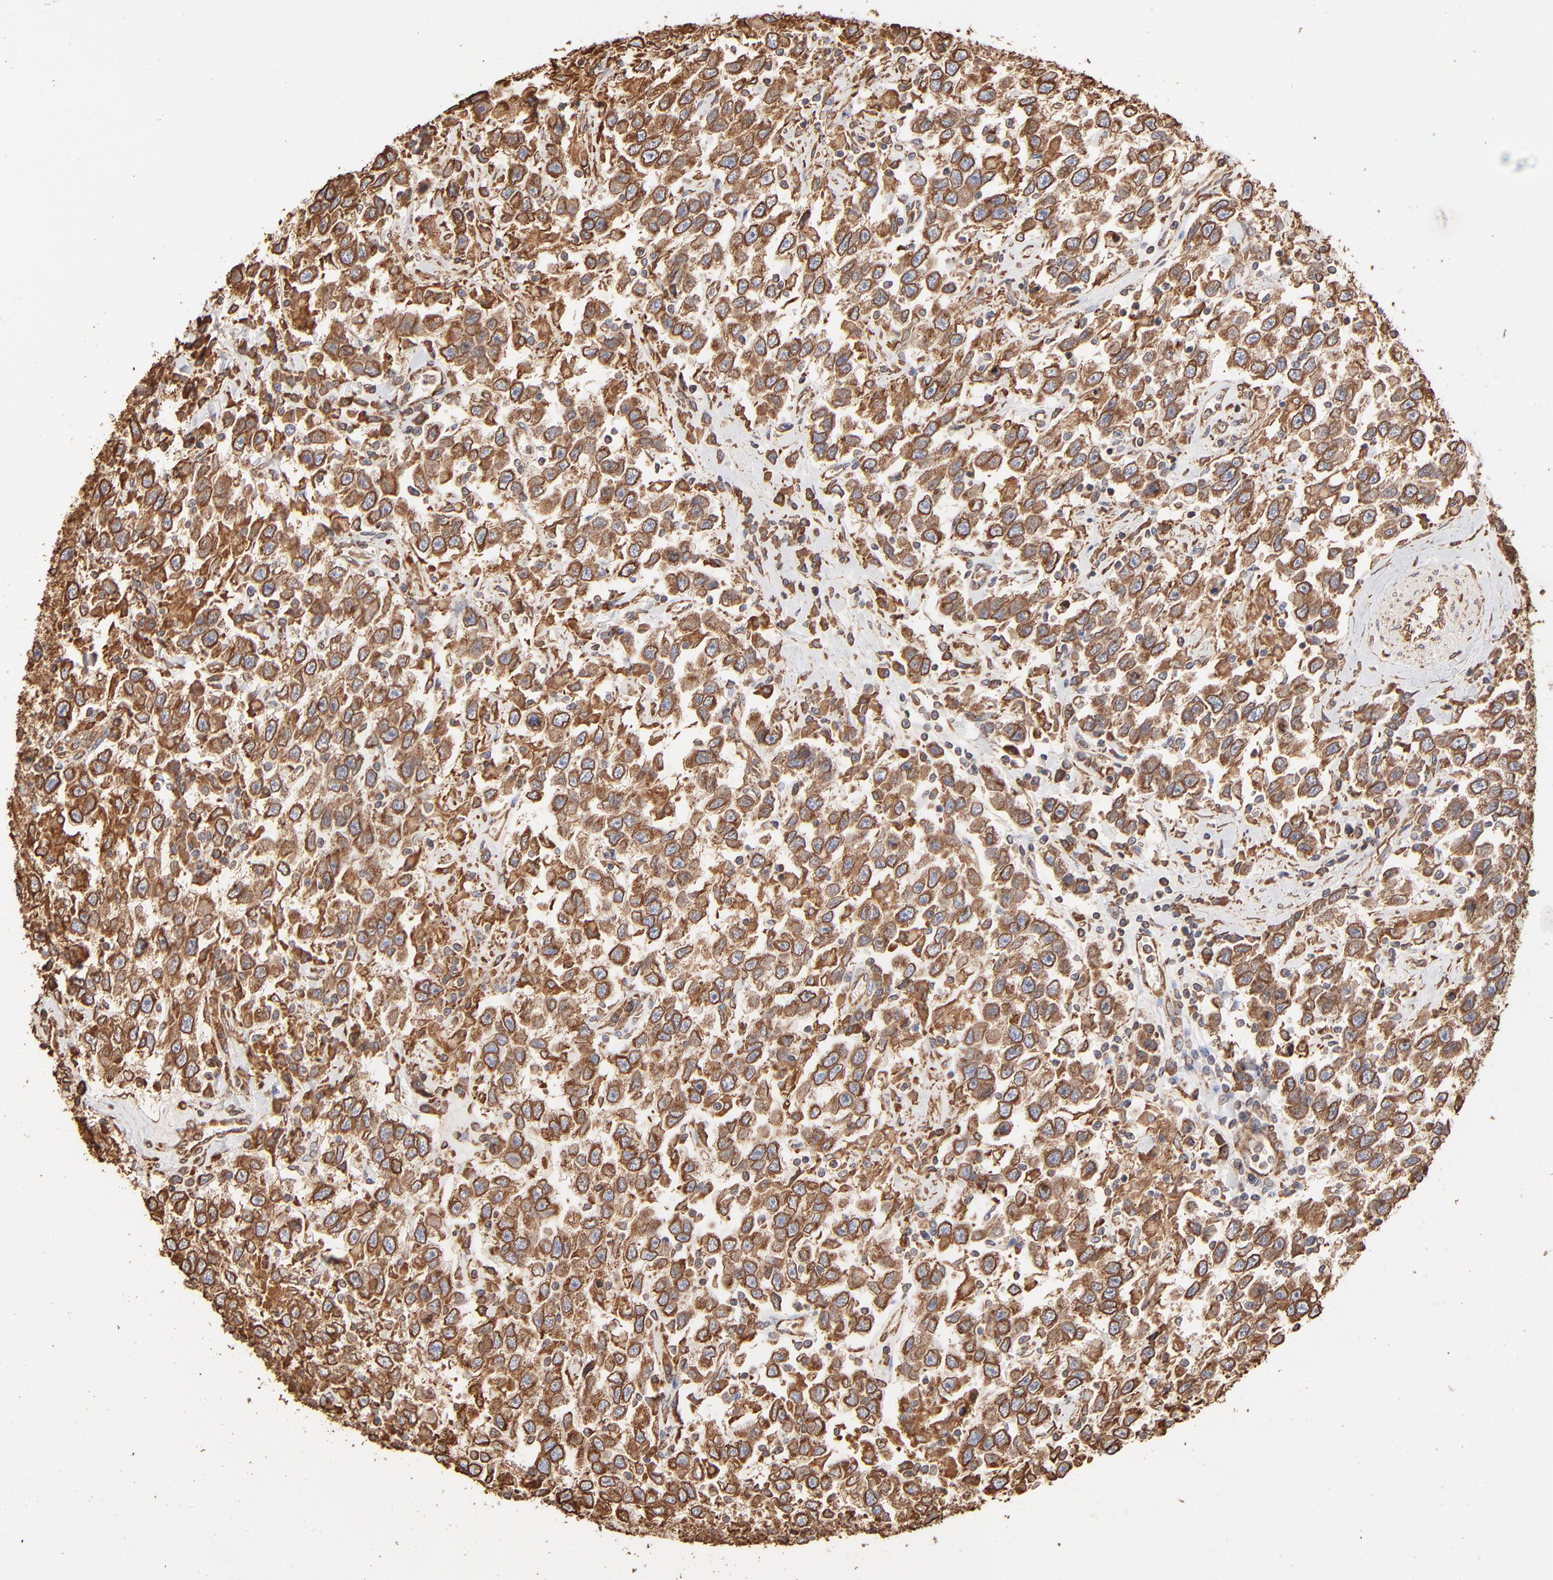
{"staining": {"intensity": "moderate", "quantity": ">75%", "location": "cytoplasmic/membranous"}, "tissue": "testis cancer", "cell_type": "Tumor cells", "image_type": "cancer", "snomed": [{"axis": "morphology", "description": "Seminoma, NOS"}, {"axis": "topography", "description": "Testis"}], "caption": "Testis seminoma was stained to show a protein in brown. There is medium levels of moderate cytoplasmic/membranous positivity in approximately >75% of tumor cells.", "gene": "PDIA3", "patient": {"sex": "male", "age": 41}}